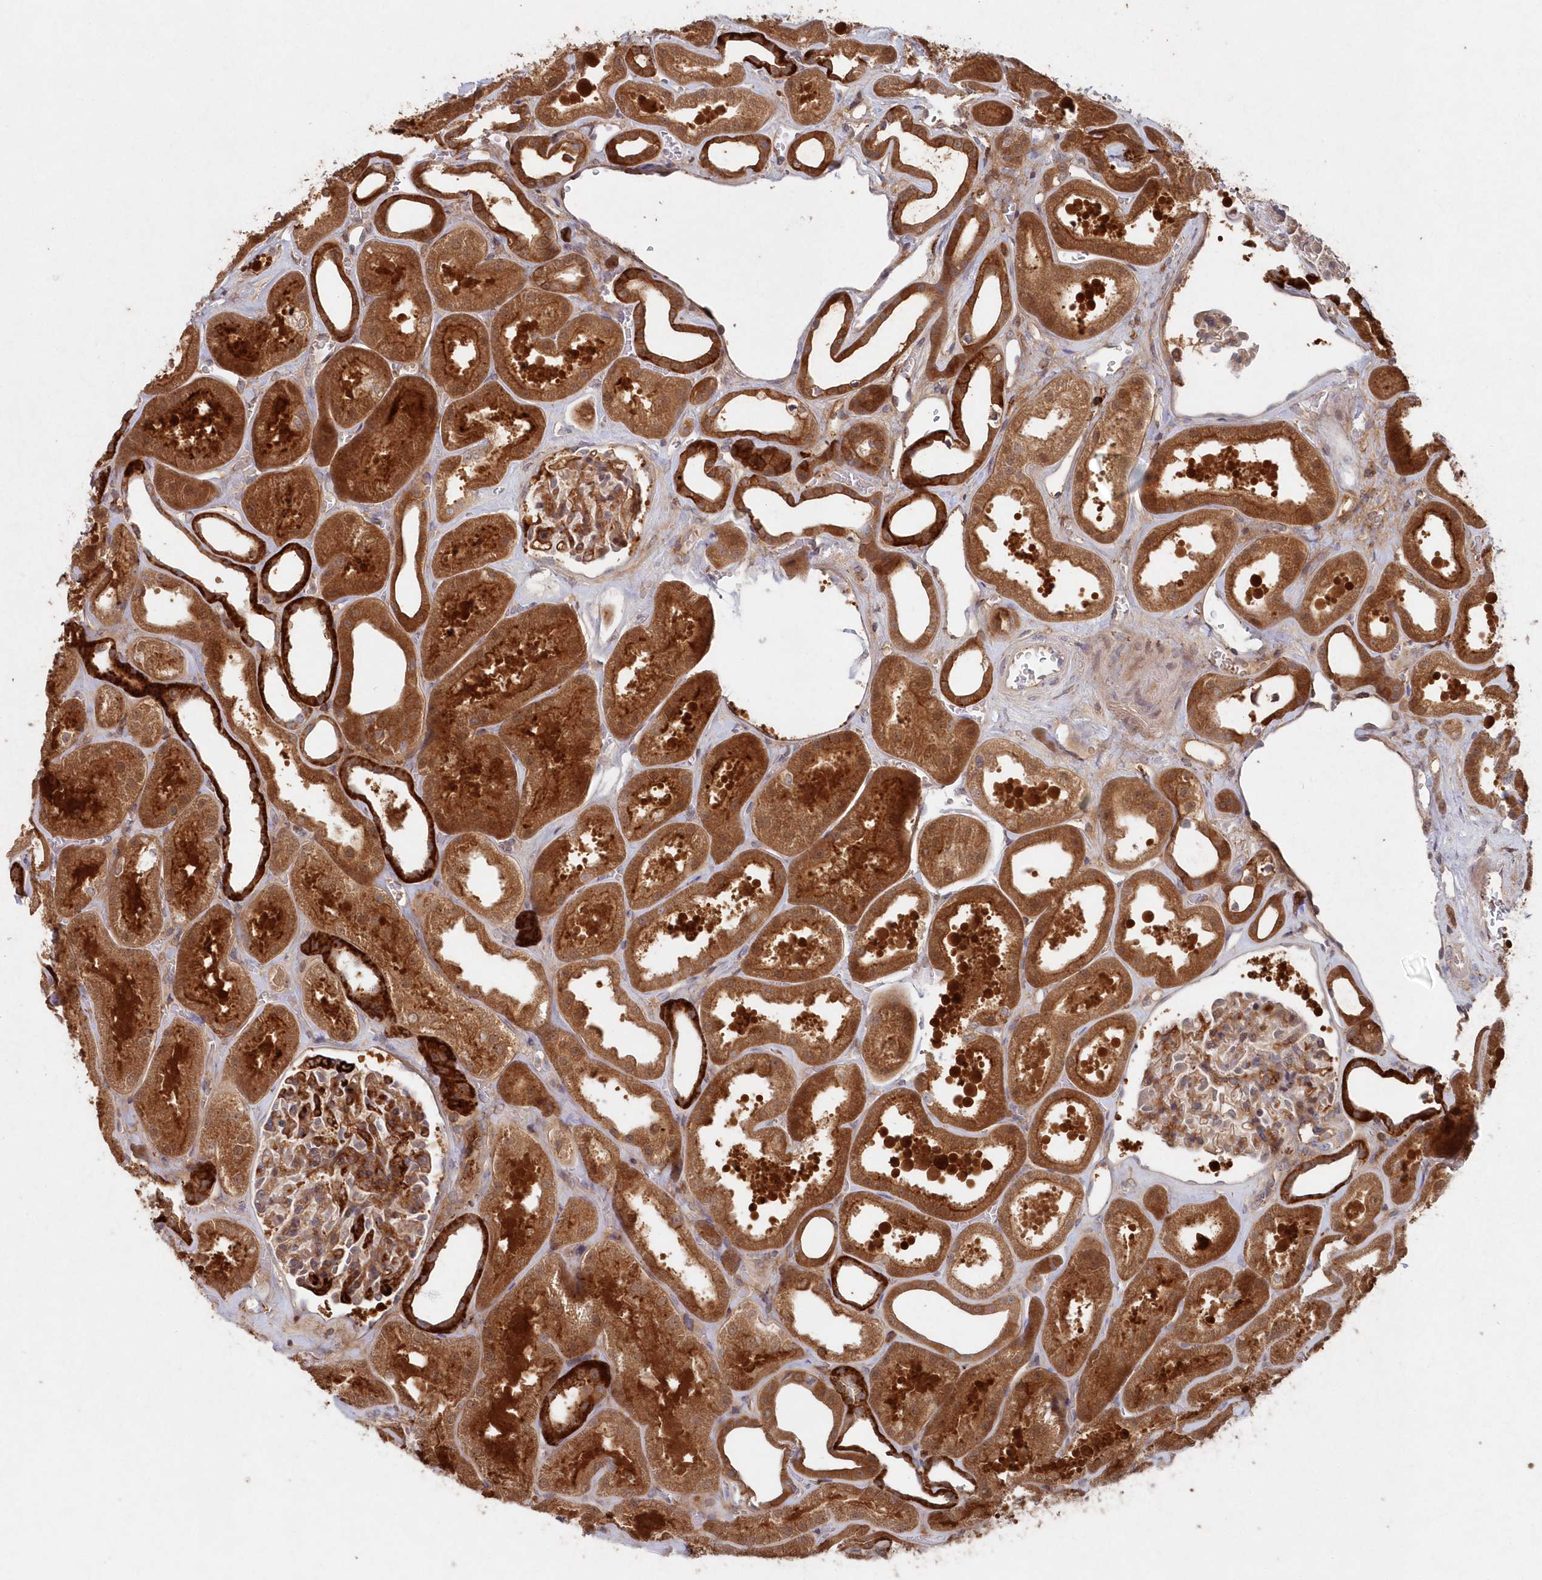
{"staining": {"intensity": "moderate", "quantity": ">75%", "location": "cytoplasmic/membranous"}, "tissue": "kidney", "cell_type": "Cells in glomeruli", "image_type": "normal", "snomed": [{"axis": "morphology", "description": "Normal tissue, NOS"}, {"axis": "morphology", "description": "Adenocarcinoma, NOS"}, {"axis": "topography", "description": "Kidney"}], "caption": "Immunohistochemistry (IHC) (DAB (3,3'-diaminobenzidine)) staining of normal human kidney reveals moderate cytoplasmic/membranous protein expression in about >75% of cells in glomeruli.", "gene": "ABHD14B", "patient": {"sex": "female", "age": 68}}